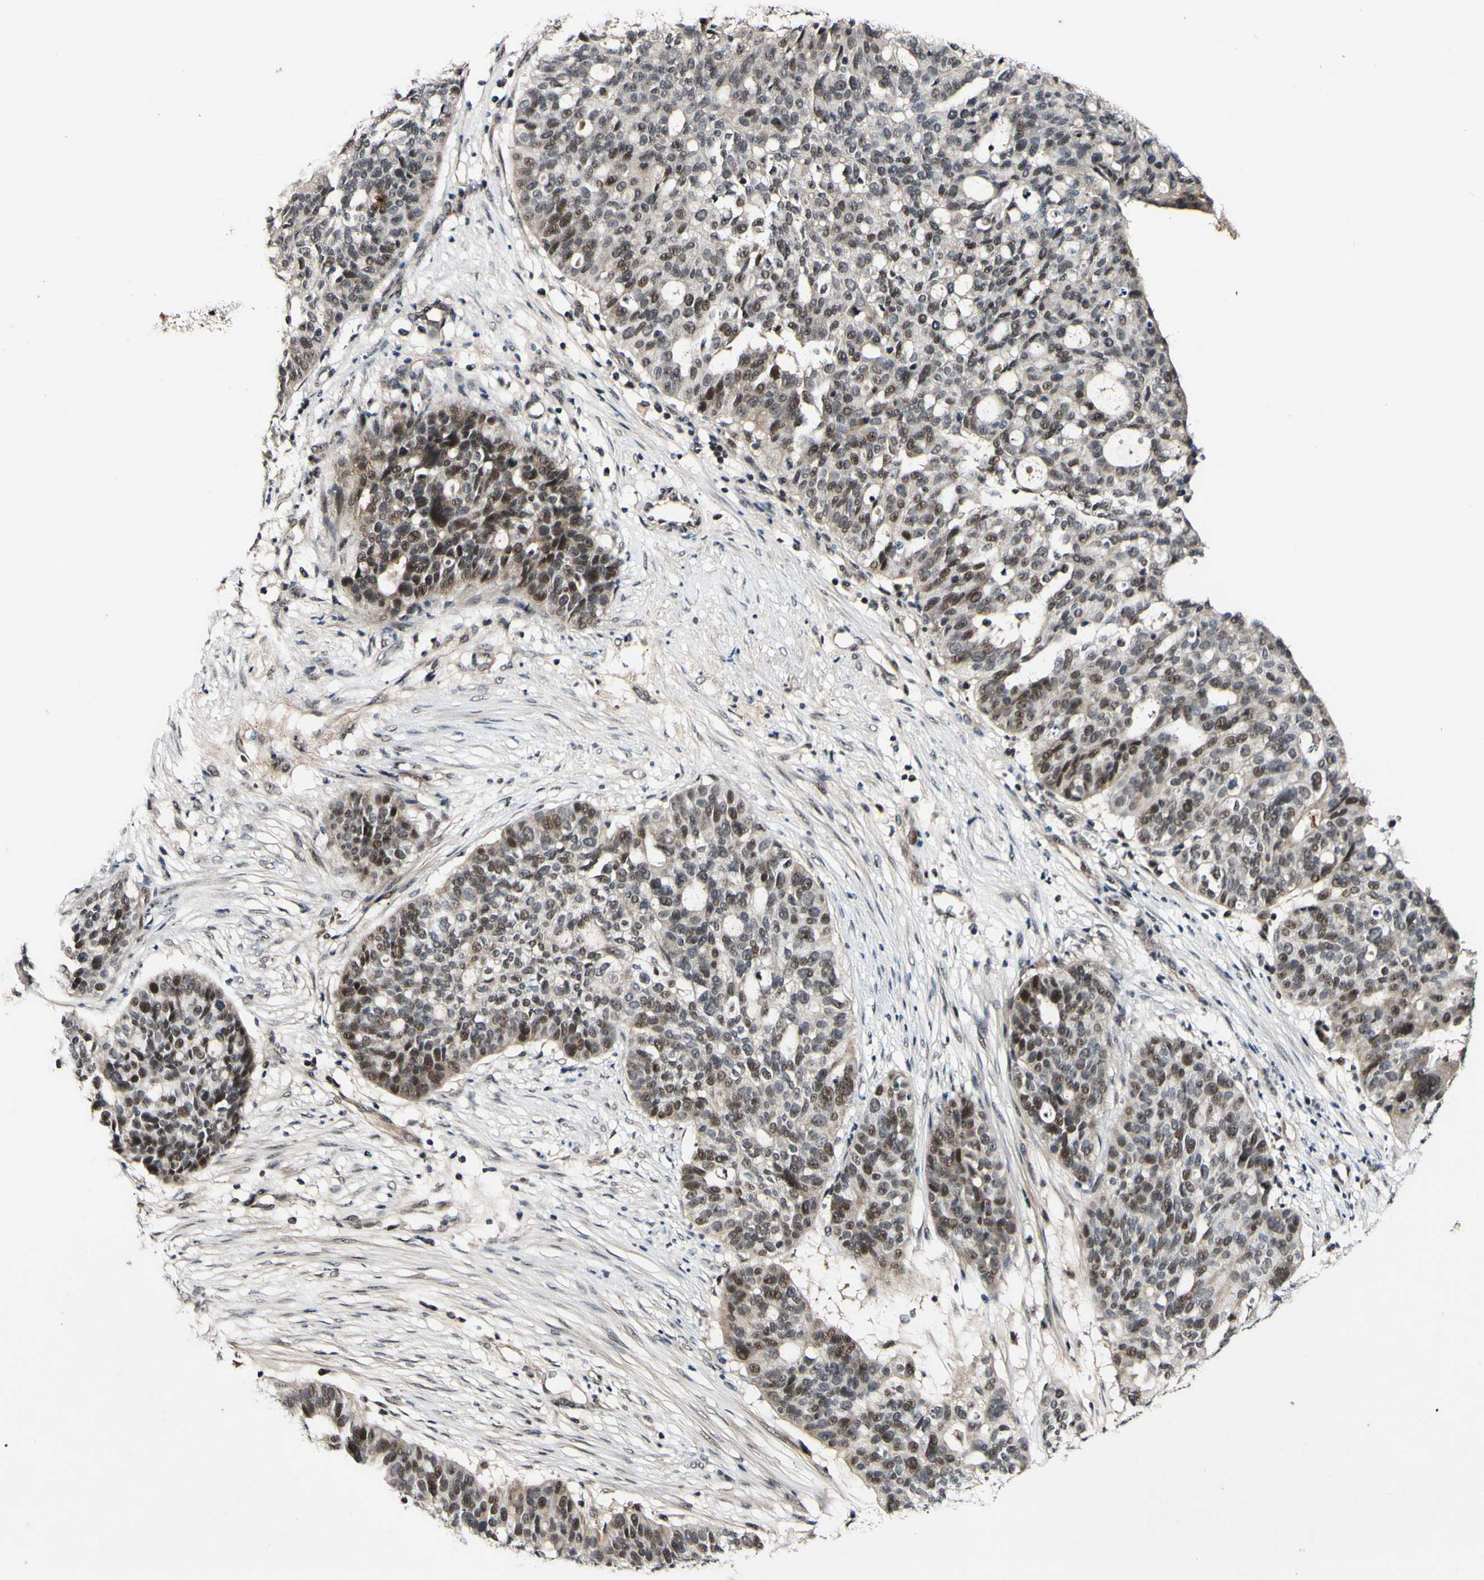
{"staining": {"intensity": "moderate", "quantity": "25%-75%", "location": "nuclear"}, "tissue": "ovarian cancer", "cell_type": "Tumor cells", "image_type": "cancer", "snomed": [{"axis": "morphology", "description": "Cystadenocarcinoma, serous, NOS"}, {"axis": "topography", "description": "Ovary"}], "caption": "The immunohistochemical stain labels moderate nuclear expression in tumor cells of ovarian serous cystadenocarcinoma tissue.", "gene": "POLR2F", "patient": {"sex": "female", "age": 59}}